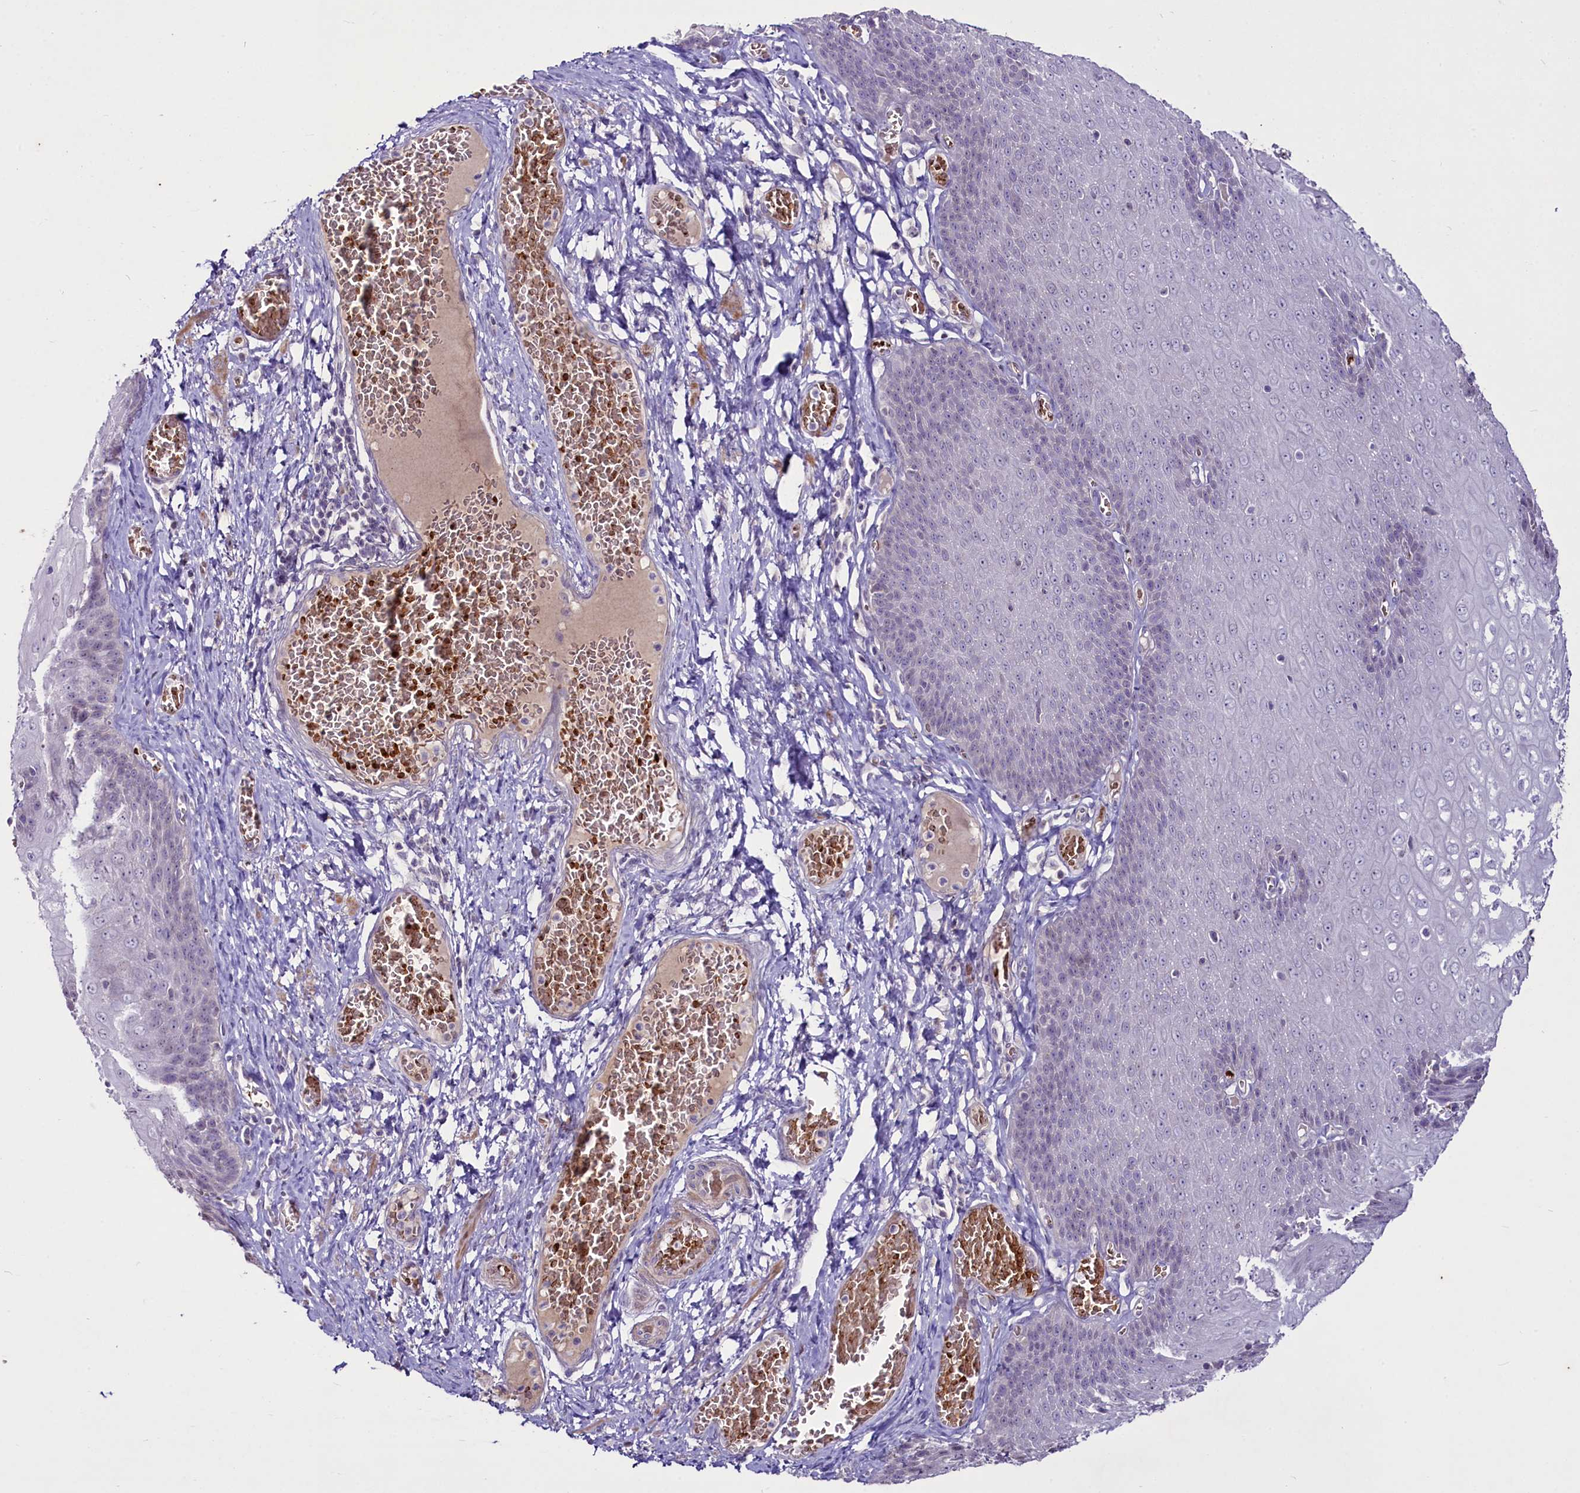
{"staining": {"intensity": "moderate", "quantity": "<25%", "location": "nuclear"}, "tissue": "esophagus", "cell_type": "Squamous epithelial cells", "image_type": "normal", "snomed": [{"axis": "morphology", "description": "Normal tissue, NOS"}, {"axis": "topography", "description": "Esophagus"}], "caption": "Protein staining displays moderate nuclear positivity in approximately <25% of squamous epithelial cells in benign esophagus.", "gene": "SUSD3", "patient": {"sex": "male", "age": 60}}